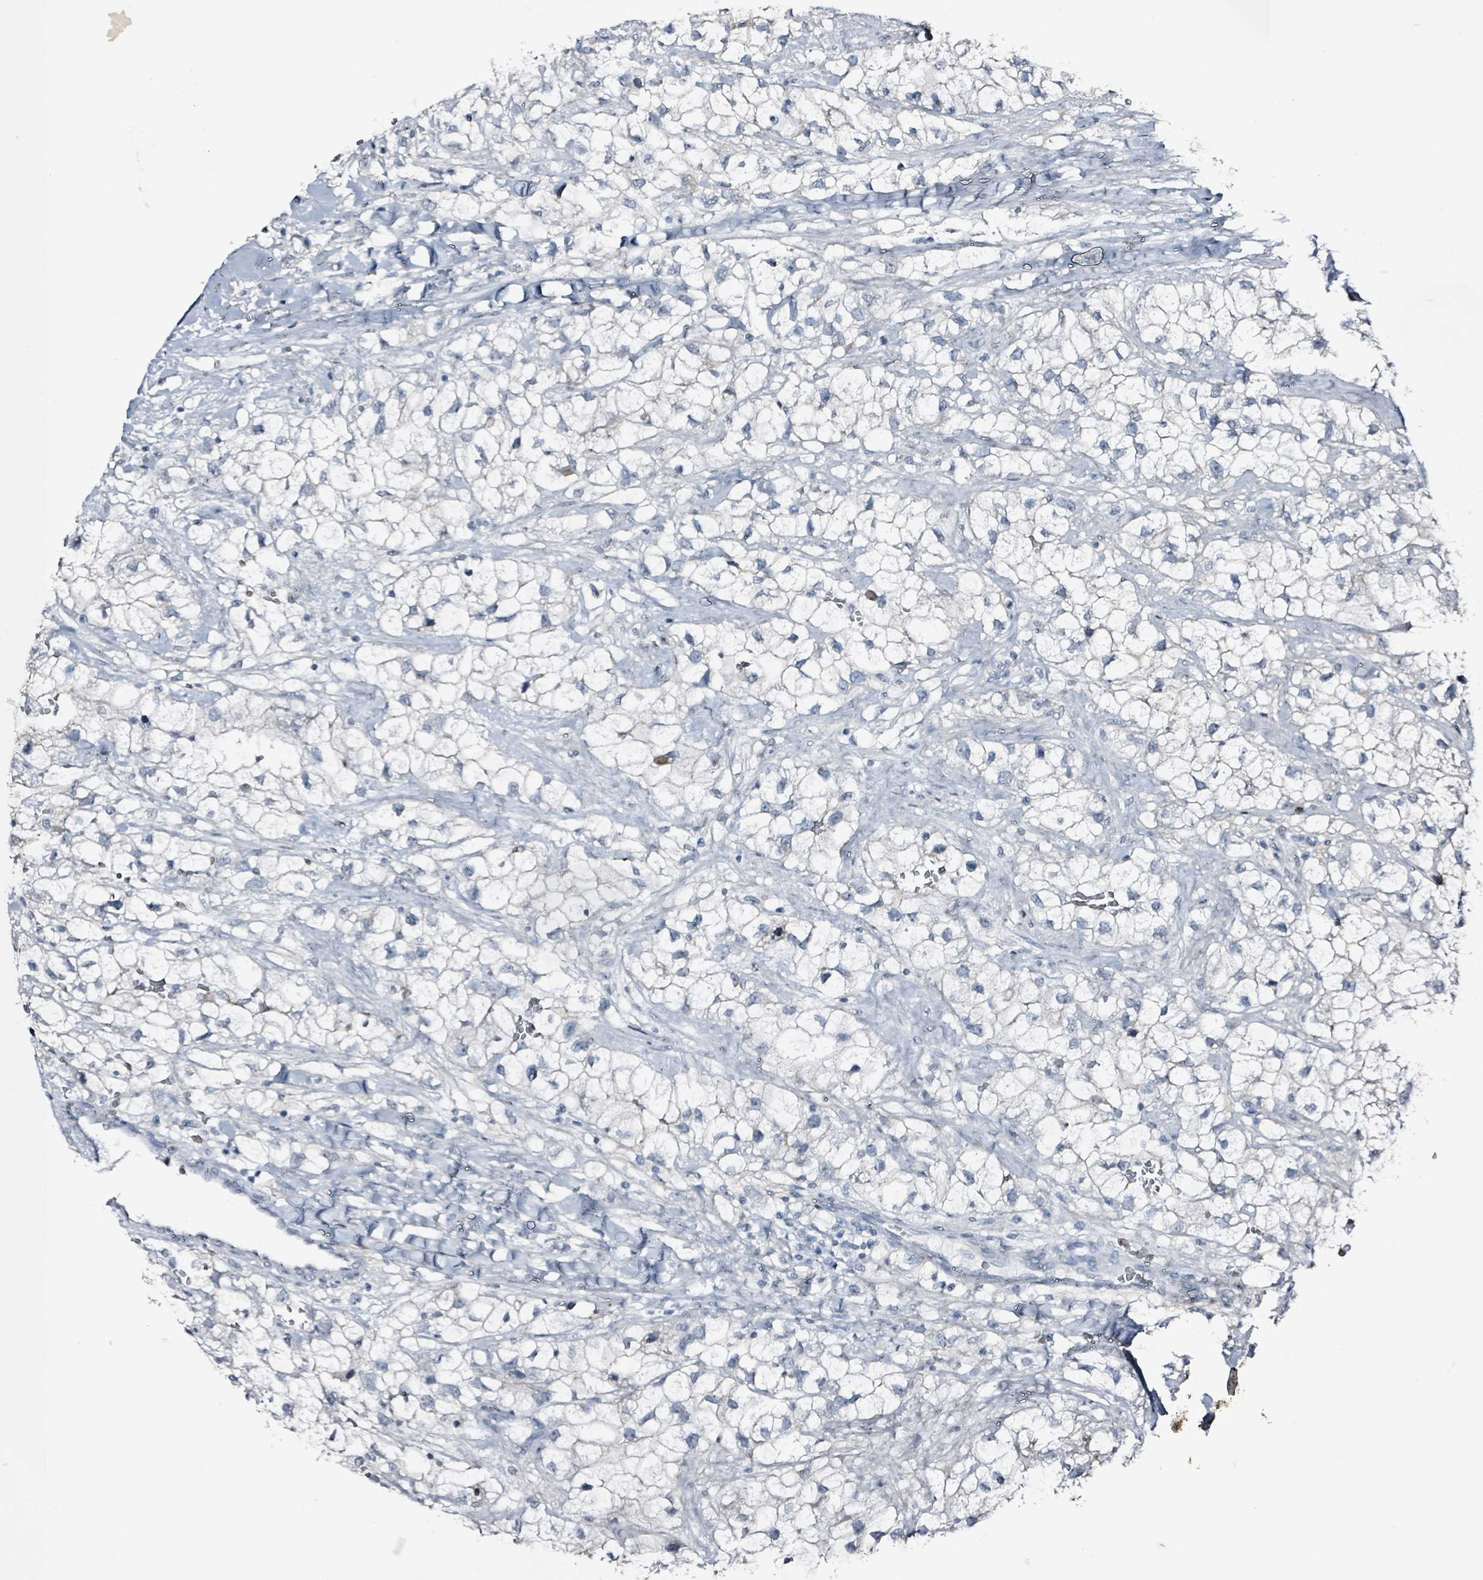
{"staining": {"intensity": "negative", "quantity": "none", "location": "none"}, "tissue": "renal cancer", "cell_type": "Tumor cells", "image_type": "cancer", "snomed": [{"axis": "morphology", "description": "Adenocarcinoma, NOS"}, {"axis": "topography", "description": "Kidney"}], "caption": "Tumor cells are negative for protein expression in human adenocarcinoma (renal). (IHC, brightfield microscopy, high magnification).", "gene": "CA9", "patient": {"sex": "male", "age": 59}}